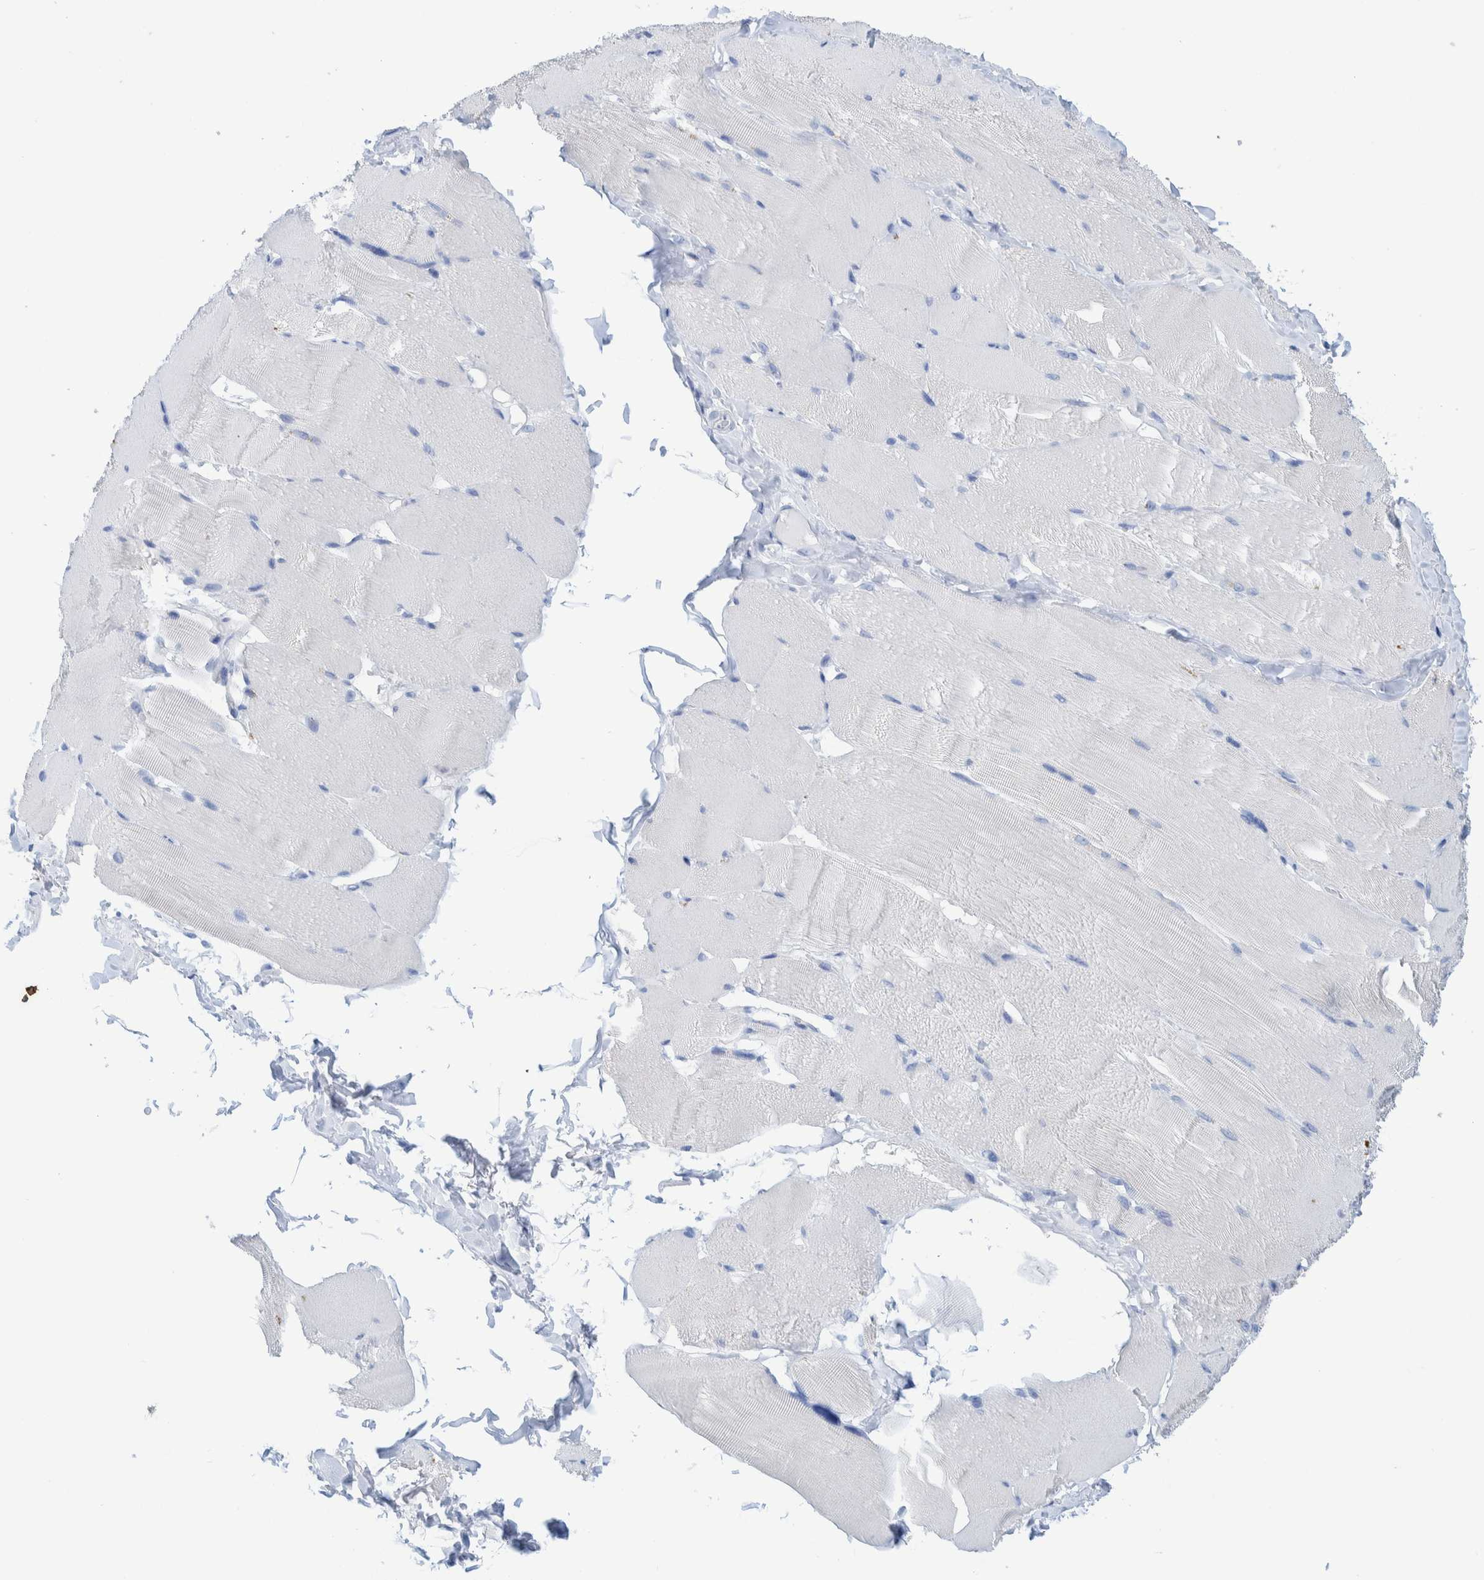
{"staining": {"intensity": "negative", "quantity": "none", "location": "none"}, "tissue": "skeletal muscle", "cell_type": "Myocytes", "image_type": "normal", "snomed": [{"axis": "morphology", "description": "Normal tissue, NOS"}, {"axis": "topography", "description": "Skin"}, {"axis": "topography", "description": "Skeletal muscle"}], "caption": "IHC photomicrograph of benign skeletal muscle: skeletal muscle stained with DAB (3,3'-diaminobenzidine) exhibits no significant protein expression in myocytes. (Stains: DAB immunohistochemistry with hematoxylin counter stain, Microscopy: brightfield microscopy at high magnification).", "gene": "PERP", "patient": {"sex": "male", "age": 83}}